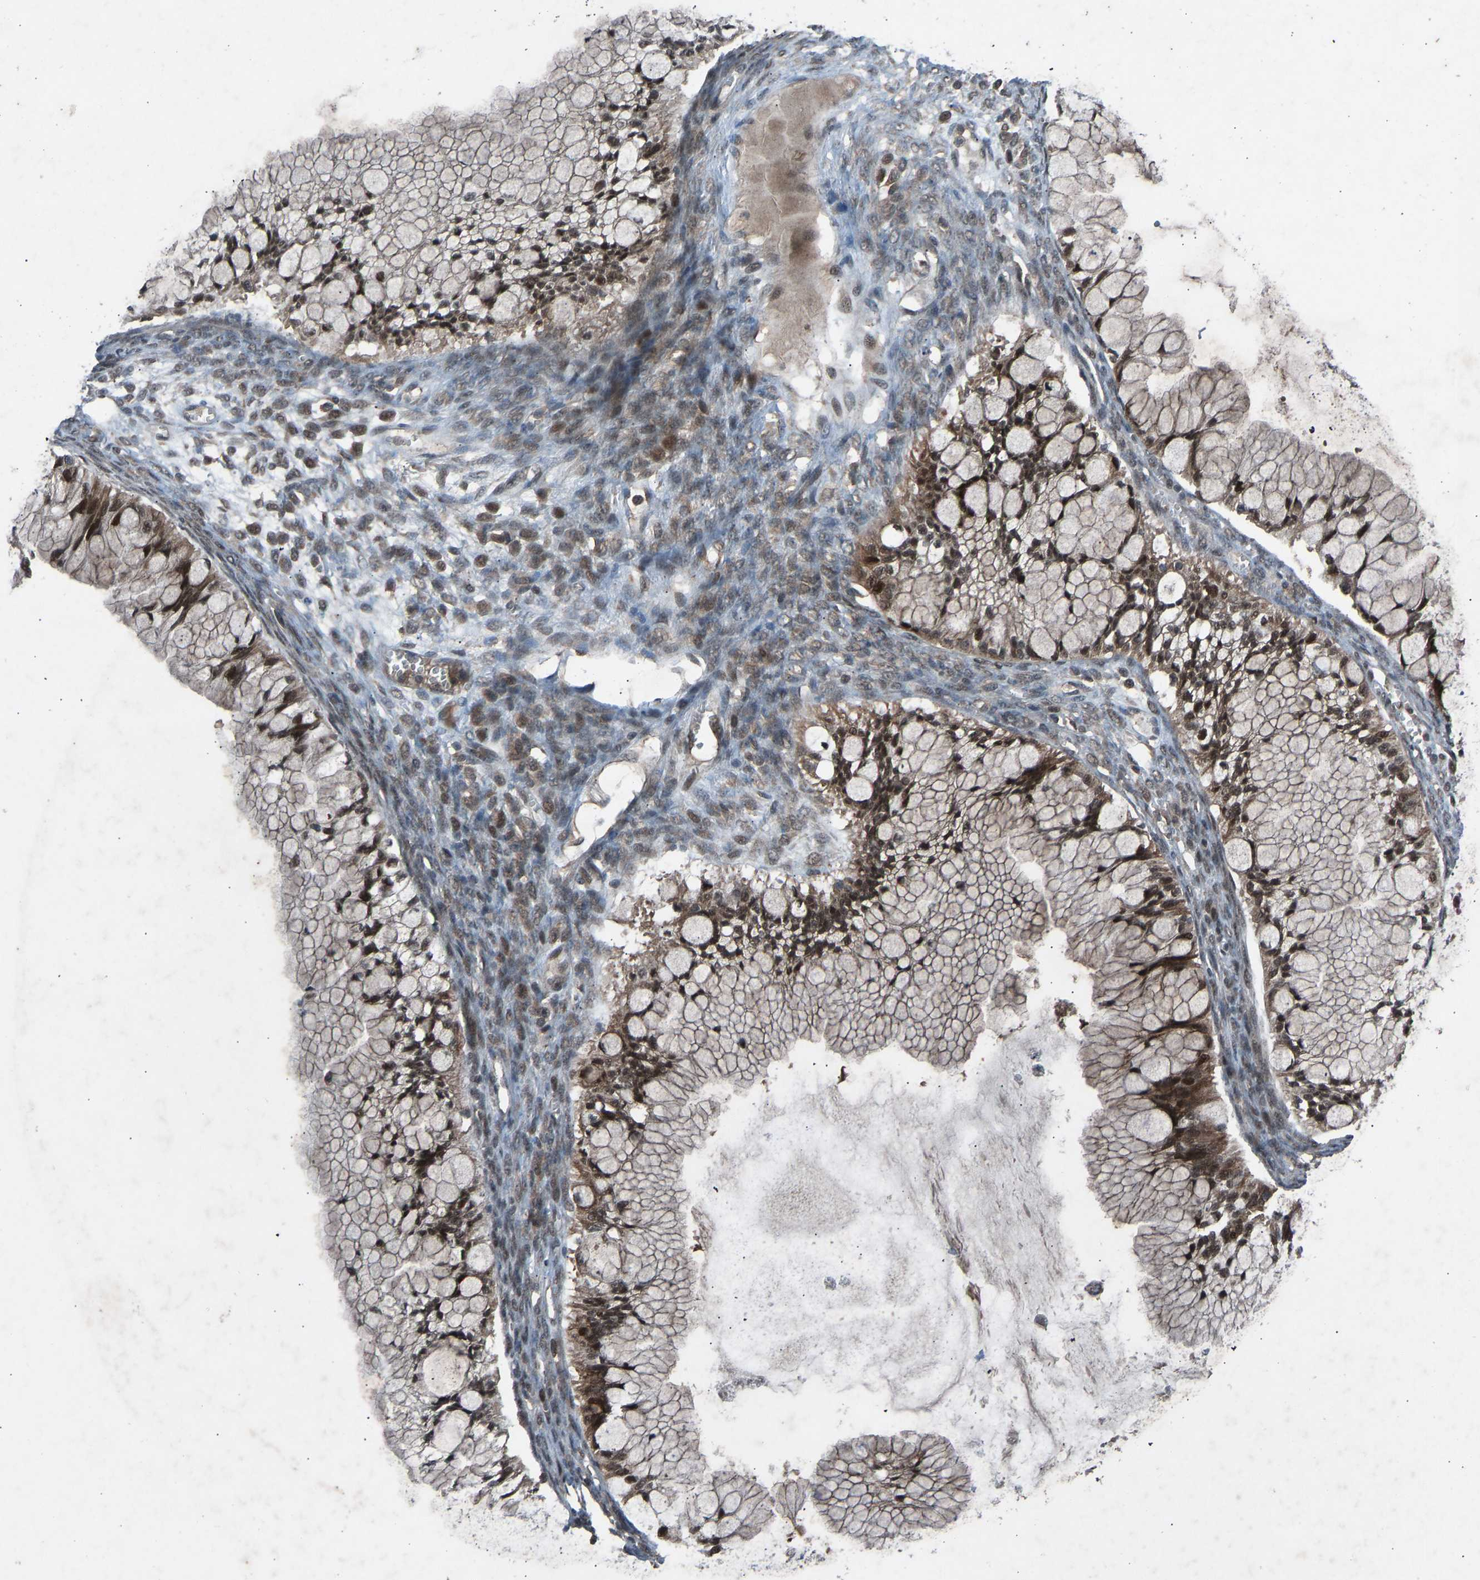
{"staining": {"intensity": "strong", "quantity": ">75%", "location": "cytoplasmic/membranous,nuclear"}, "tissue": "ovarian cancer", "cell_type": "Tumor cells", "image_type": "cancer", "snomed": [{"axis": "morphology", "description": "Cystadenocarcinoma, mucinous, NOS"}, {"axis": "topography", "description": "Ovary"}], "caption": "DAB immunohistochemical staining of human ovarian cancer exhibits strong cytoplasmic/membranous and nuclear protein staining in approximately >75% of tumor cells.", "gene": "SLC43A1", "patient": {"sex": "female", "age": 57}}